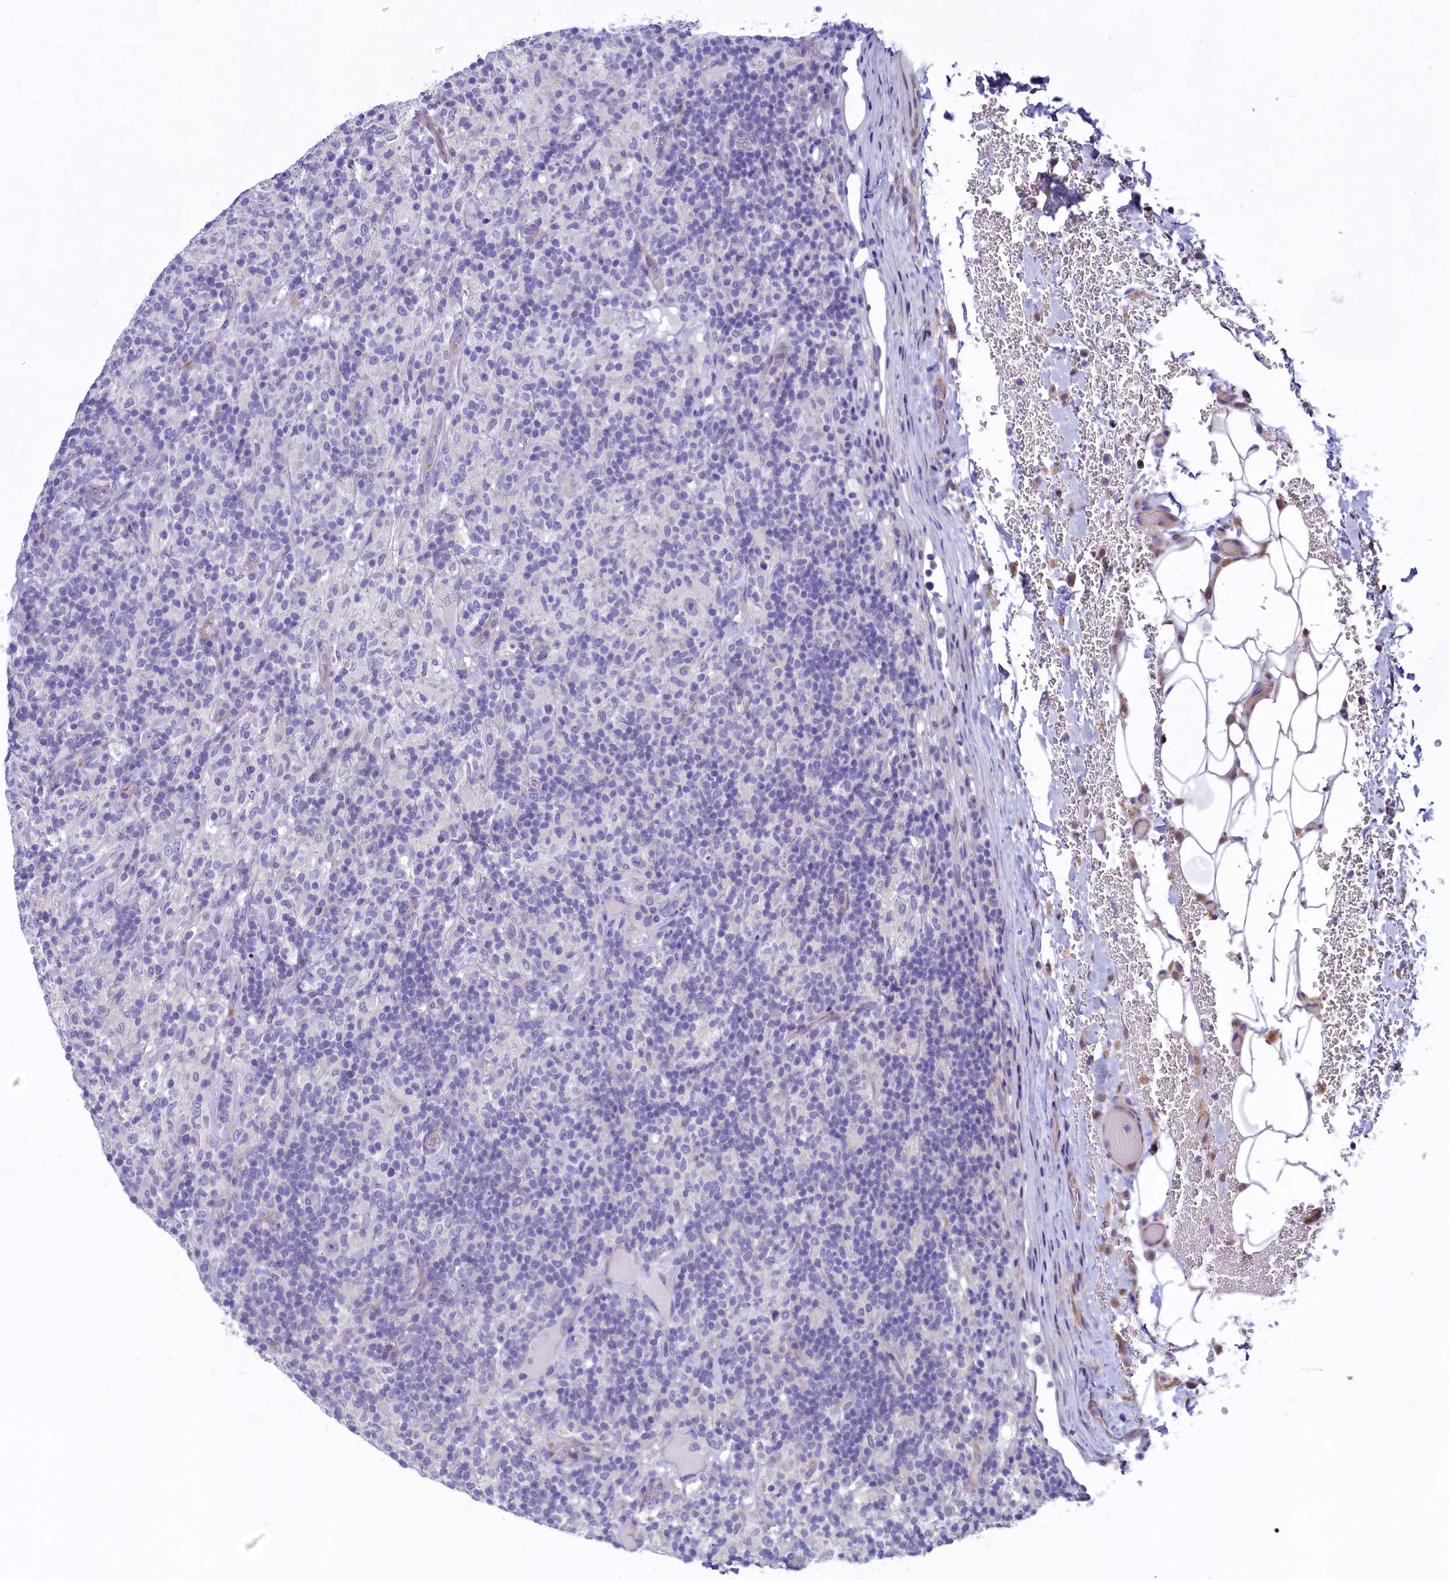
{"staining": {"intensity": "negative", "quantity": "none", "location": "none"}, "tissue": "lymphoma", "cell_type": "Tumor cells", "image_type": "cancer", "snomed": [{"axis": "morphology", "description": "Hodgkin's disease, NOS"}, {"axis": "topography", "description": "Lymph node"}], "caption": "Photomicrograph shows no protein expression in tumor cells of Hodgkin's disease tissue. Brightfield microscopy of IHC stained with DAB (3,3'-diaminobenzidine) (brown) and hematoxylin (blue), captured at high magnification.", "gene": "KRBOX5", "patient": {"sex": "male", "age": 70}}